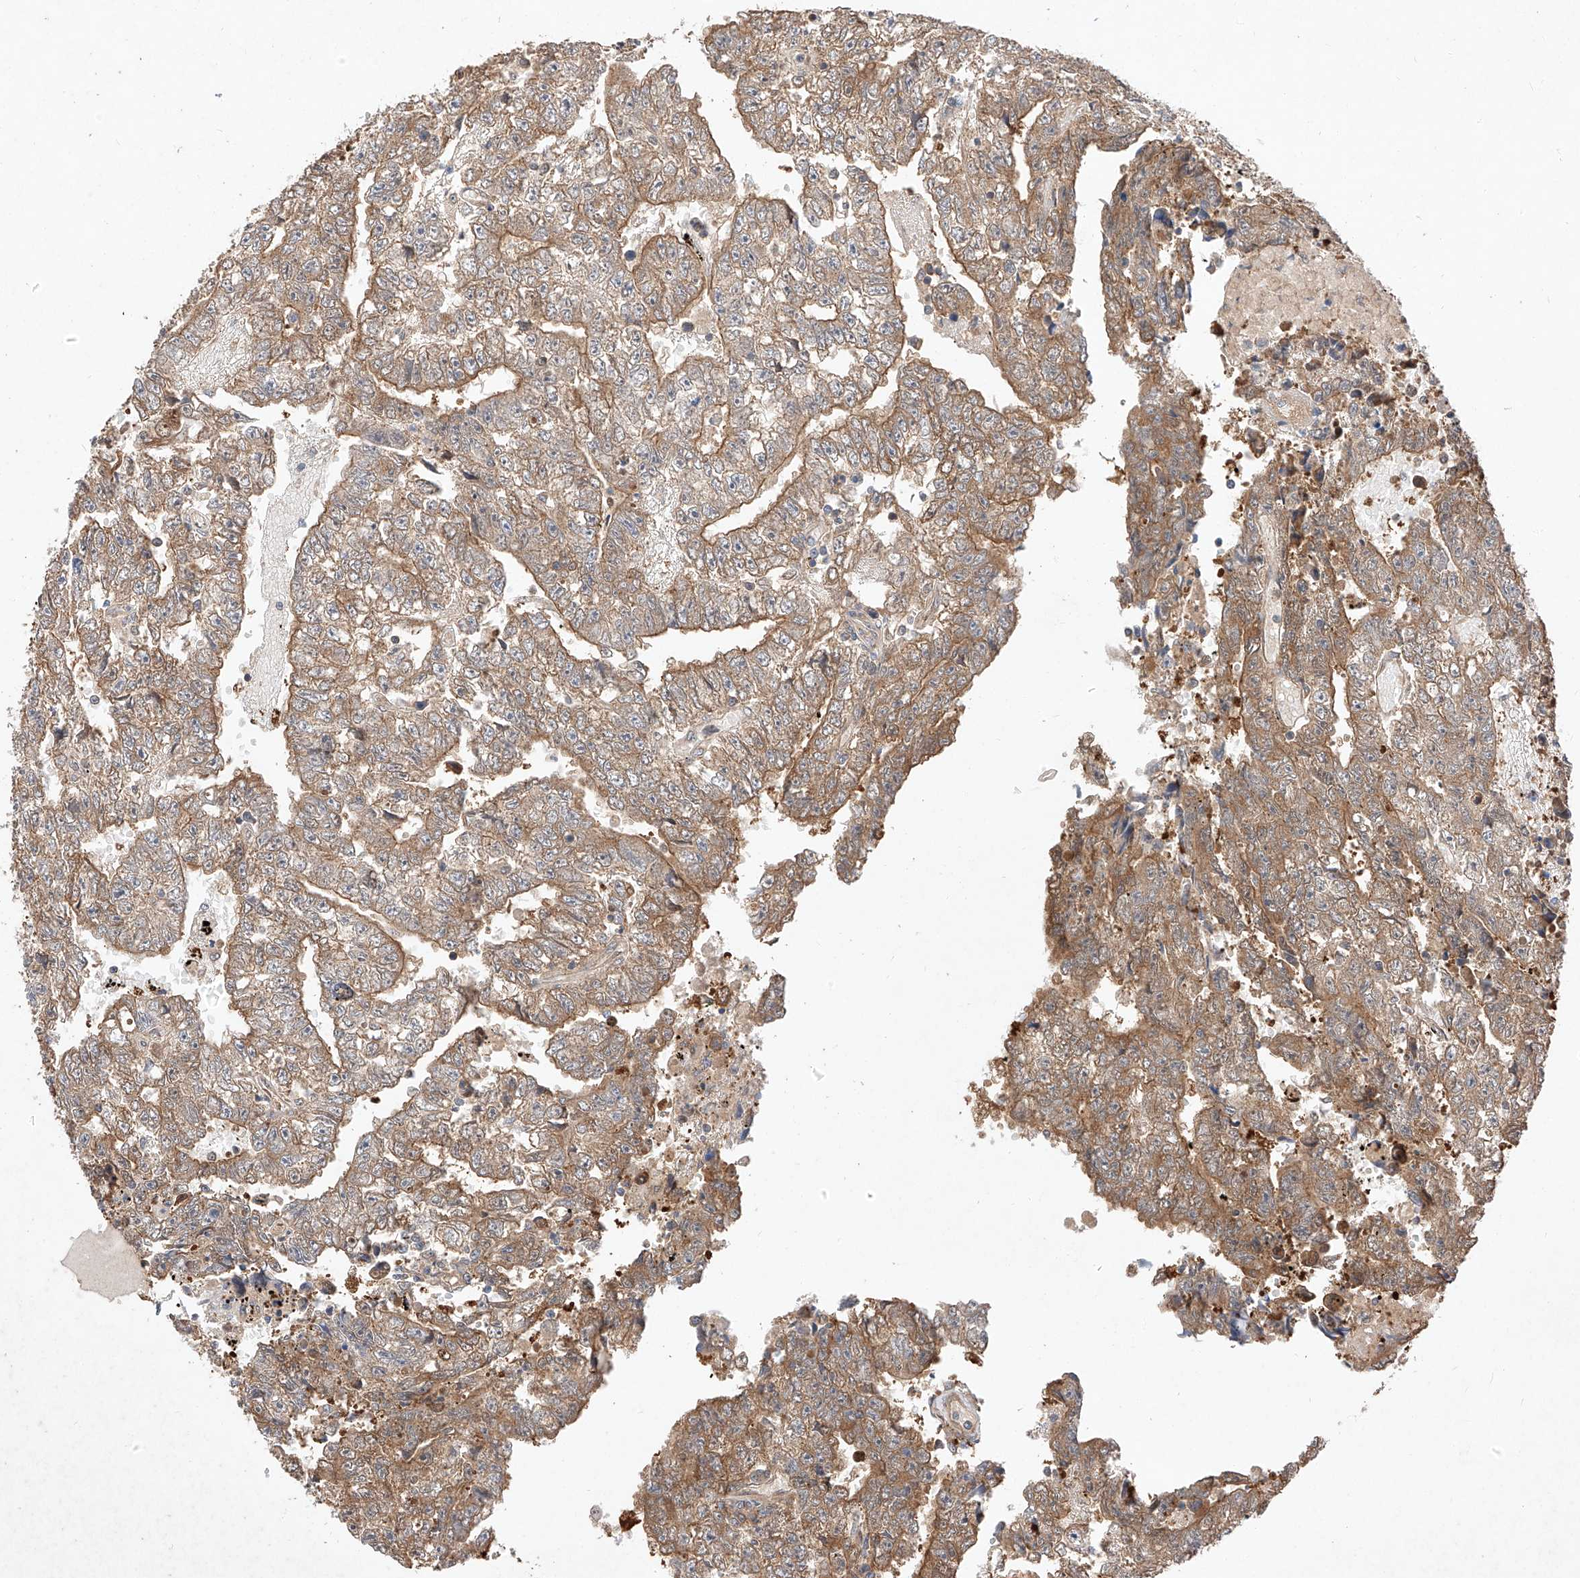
{"staining": {"intensity": "moderate", "quantity": ">75%", "location": "cytoplasmic/membranous"}, "tissue": "testis cancer", "cell_type": "Tumor cells", "image_type": "cancer", "snomed": [{"axis": "morphology", "description": "Carcinoma, Embryonal, NOS"}, {"axis": "topography", "description": "Testis"}], "caption": "Protein staining shows moderate cytoplasmic/membranous positivity in approximately >75% of tumor cells in testis embryonal carcinoma.", "gene": "ZSCAN4", "patient": {"sex": "male", "age": 25}}